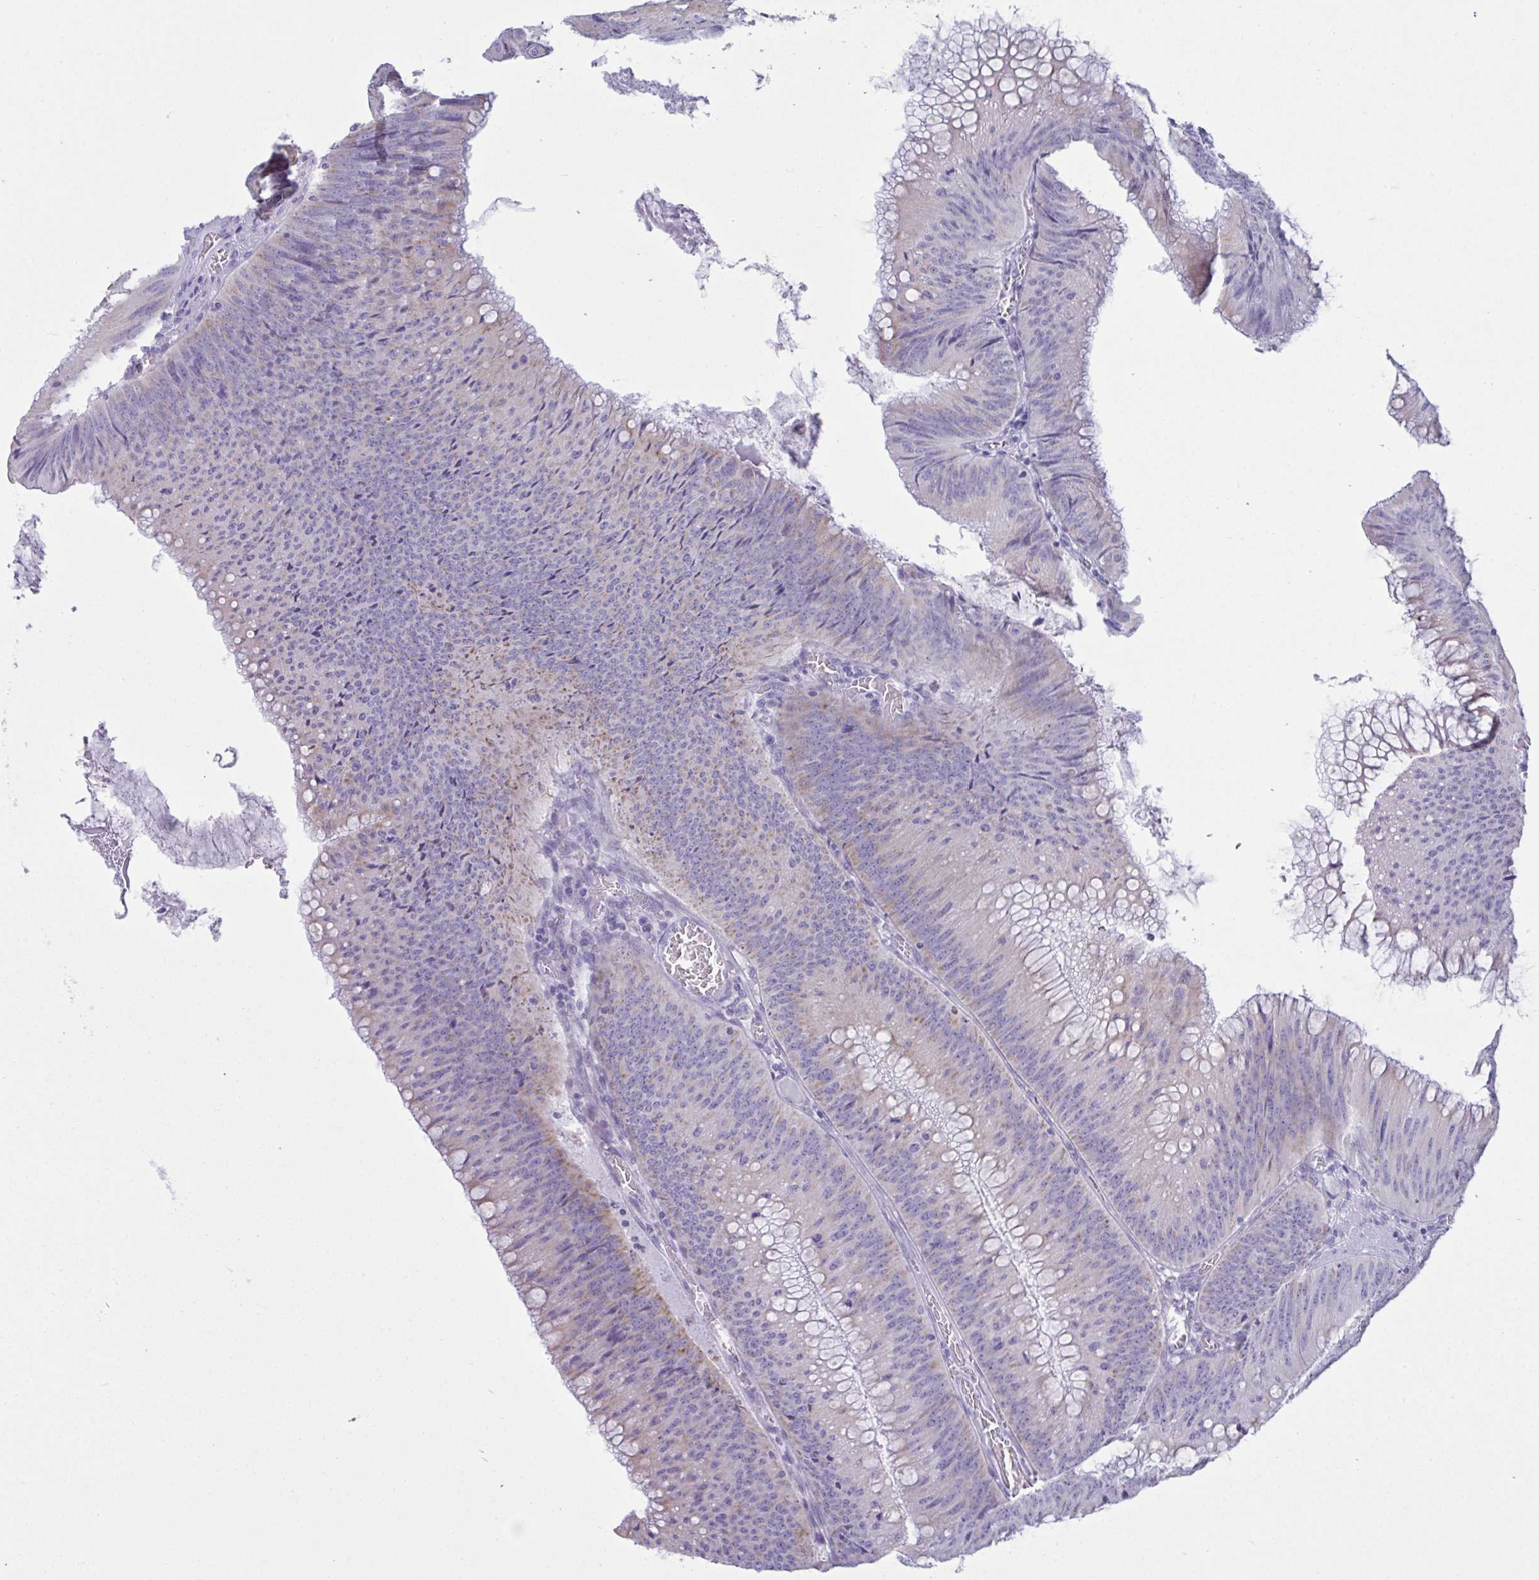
{"staining": {"intensity": "moderate", "quantity": "<25%", "location": "cytoplasmic/membranous"}, "tissue": "colorectal cancer", "cell_type": "Tumor cells", "image_type": "cancer", "snomed": [{"axis": "morphology", "description": "Adenocarcinoma, NOS"}, {"axis": "topography", "description": "Rectum"}], "caption": "High-power microscopy captured an IHC photomicrograph of colorectal cancer, revealing moderate cytoplasmic/membranous staining in about <25% of tumor cells. The staining was performed using DAB, with brown indicating positive protein expression. Nuclei are stained blue with hematoxylin.", "gene": "BBS1", "patient": {"sex": "female", "age": 72}}